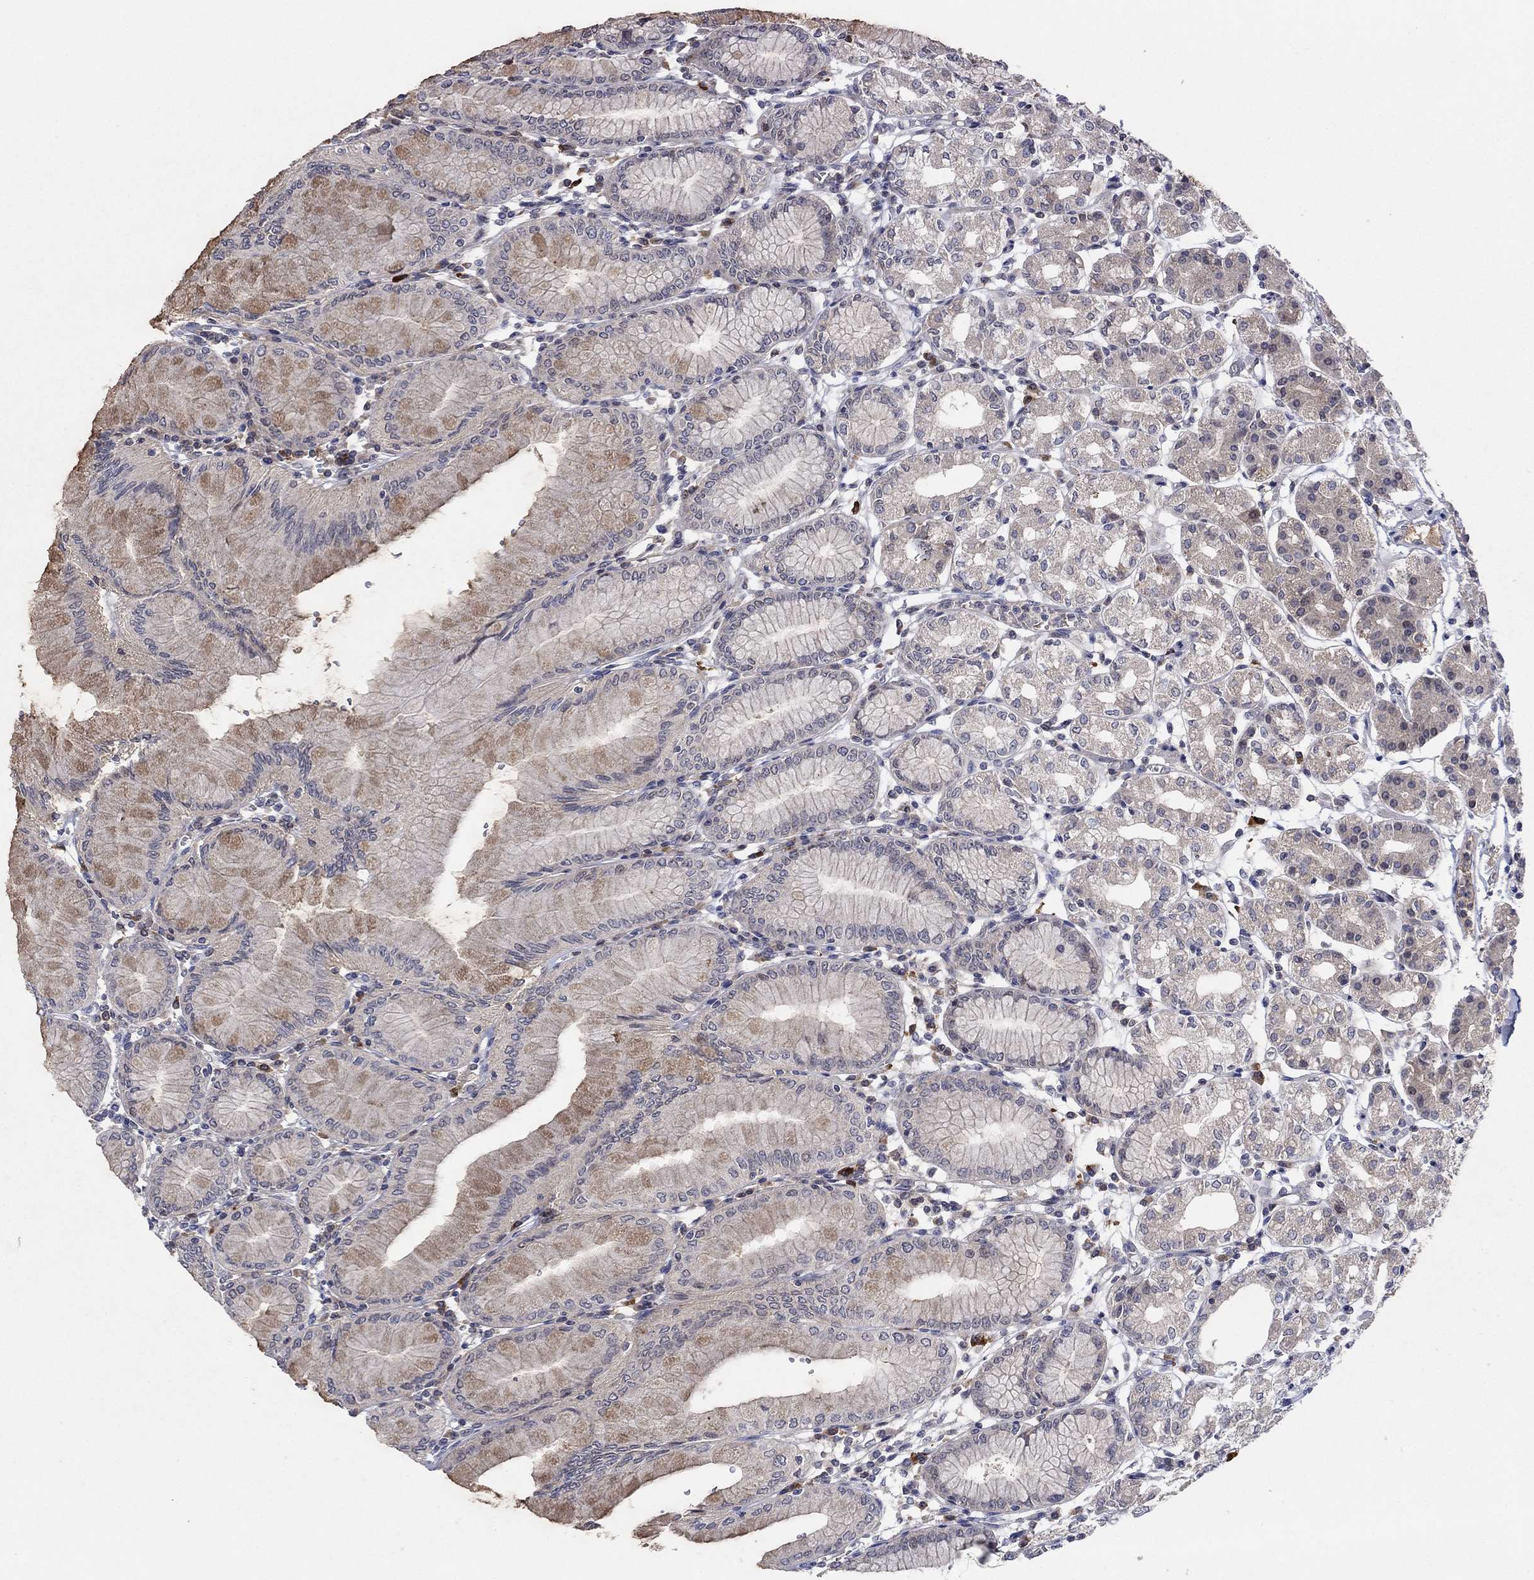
{"staining": {"intensity": "weak", "quantity": "25%-75%", "location": "cytoplasmic/membranous"}, "tissue": "stomach", "cell_type": "Glandular cells", "image_type": "normal", "snomed": [{"axis": "morphology", "description": "Normal tissue, NOS"}, {"axis": "topography", "description": "Skeletal muscle"}, {"axis": "topography", "description": "Stomach"}], "caption": "A photomicrograph of stomach stained for a protein shows weak cytoplasmic/membranous brown staining in glandular cells. (IHC, brightfield microscopy, high magnification).", "gene": "IL4", "patient": {"sex": "female", "age": 57}}